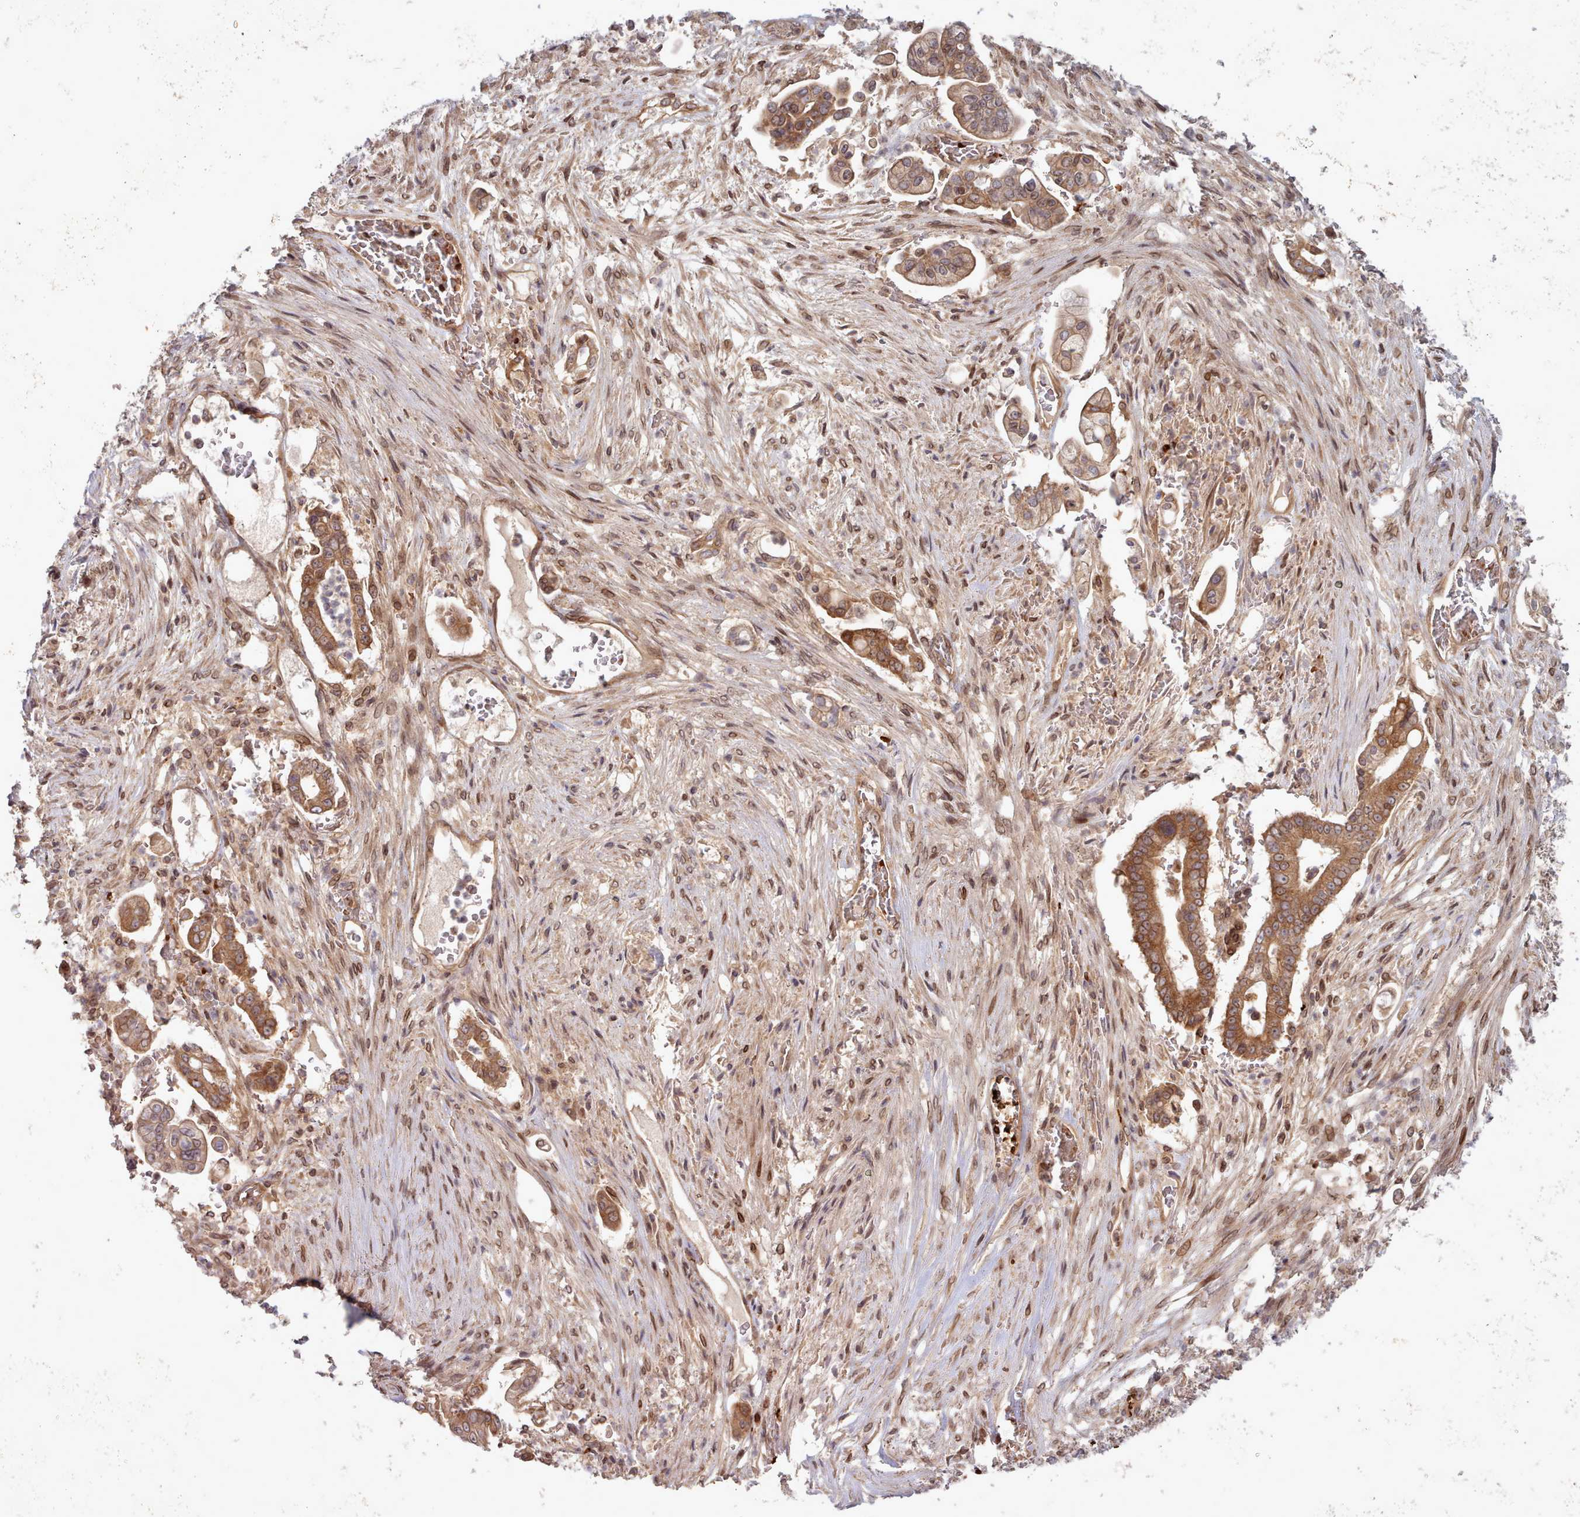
{"staining": {"intensity": "moderate", "quantity": ">75%", "location": "cytoplasmic/membranous"}, "tissue": "pancreatic cancer", "cell_type": "Tumor cells", "image_type": "cancer", "snomed": [{"axis": "morphology", "description": "Adenocarcinoma, NOS"}, {"axis": "topography", "description": "Pancreas"}], "caption": "A medium amount of moderate cytoplasmic/membranous expression is seen in about >75% of tumor cells in pancreatic adenocarcinoma tissue.", "gene": "UBE2G1", "patient": {"sex": "female", "age": 69}}